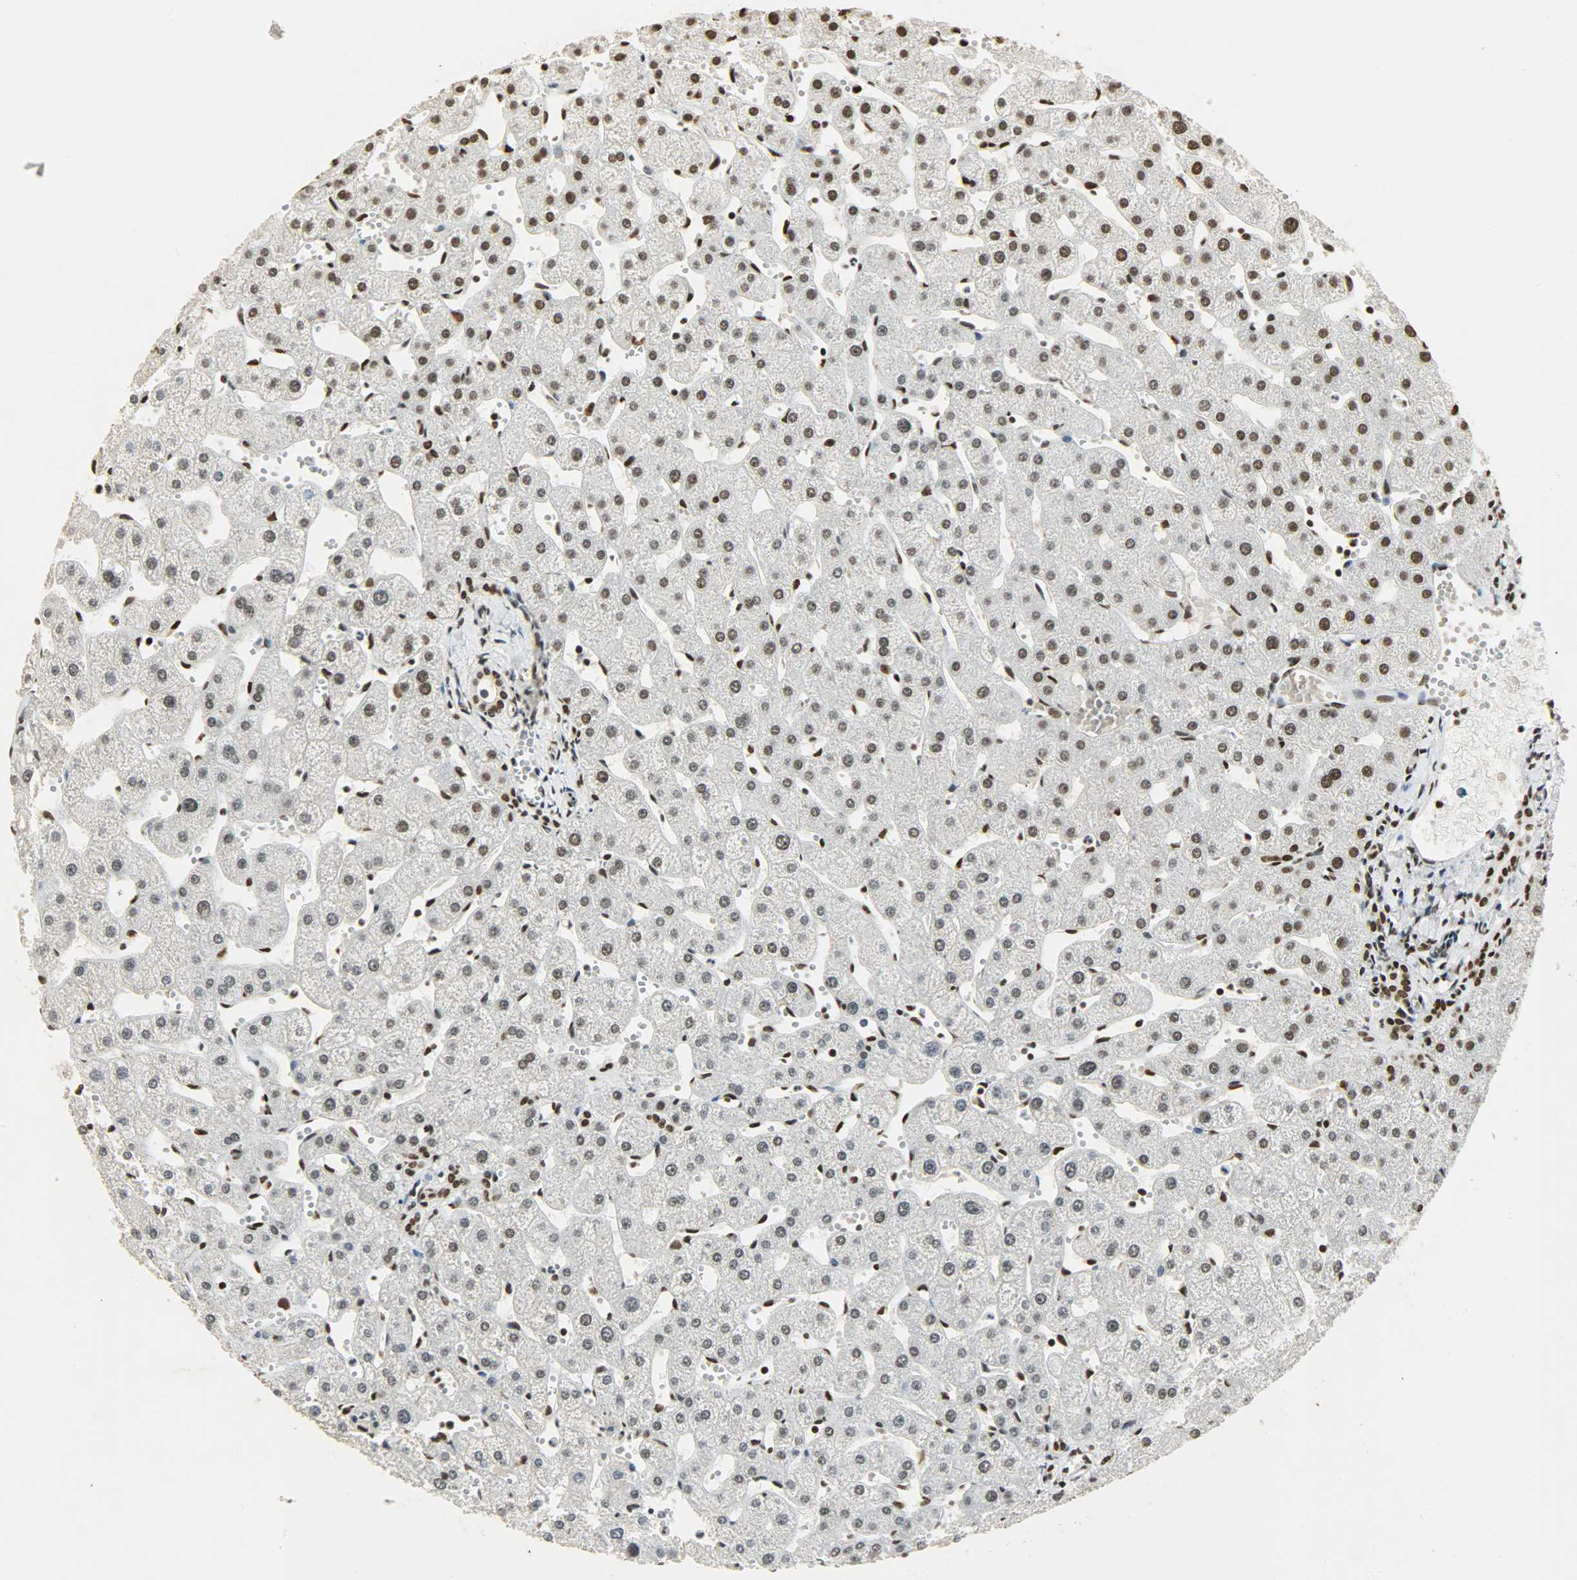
{"staining": {"intensity": "strong", "quantity": ">75%", "location": "nuclear"}, "tissue": "liver", "cell_type": "Cholangiocytes", "image_type": "normal", "snomed": [{"axis": "morphology", "description": "Normal tissue, NOS"}, {"axis": "topography", "description": "Liver"}], "caption": "DAB (3,3'-diaminobenzidine) immunohistochemical staining of benign human liver demonstrates strong nuclear protein positivity in about >75% of cholangiocytes.", "gene": "KHDRBS1", "patient": {"sex": "male", "age": 67}}